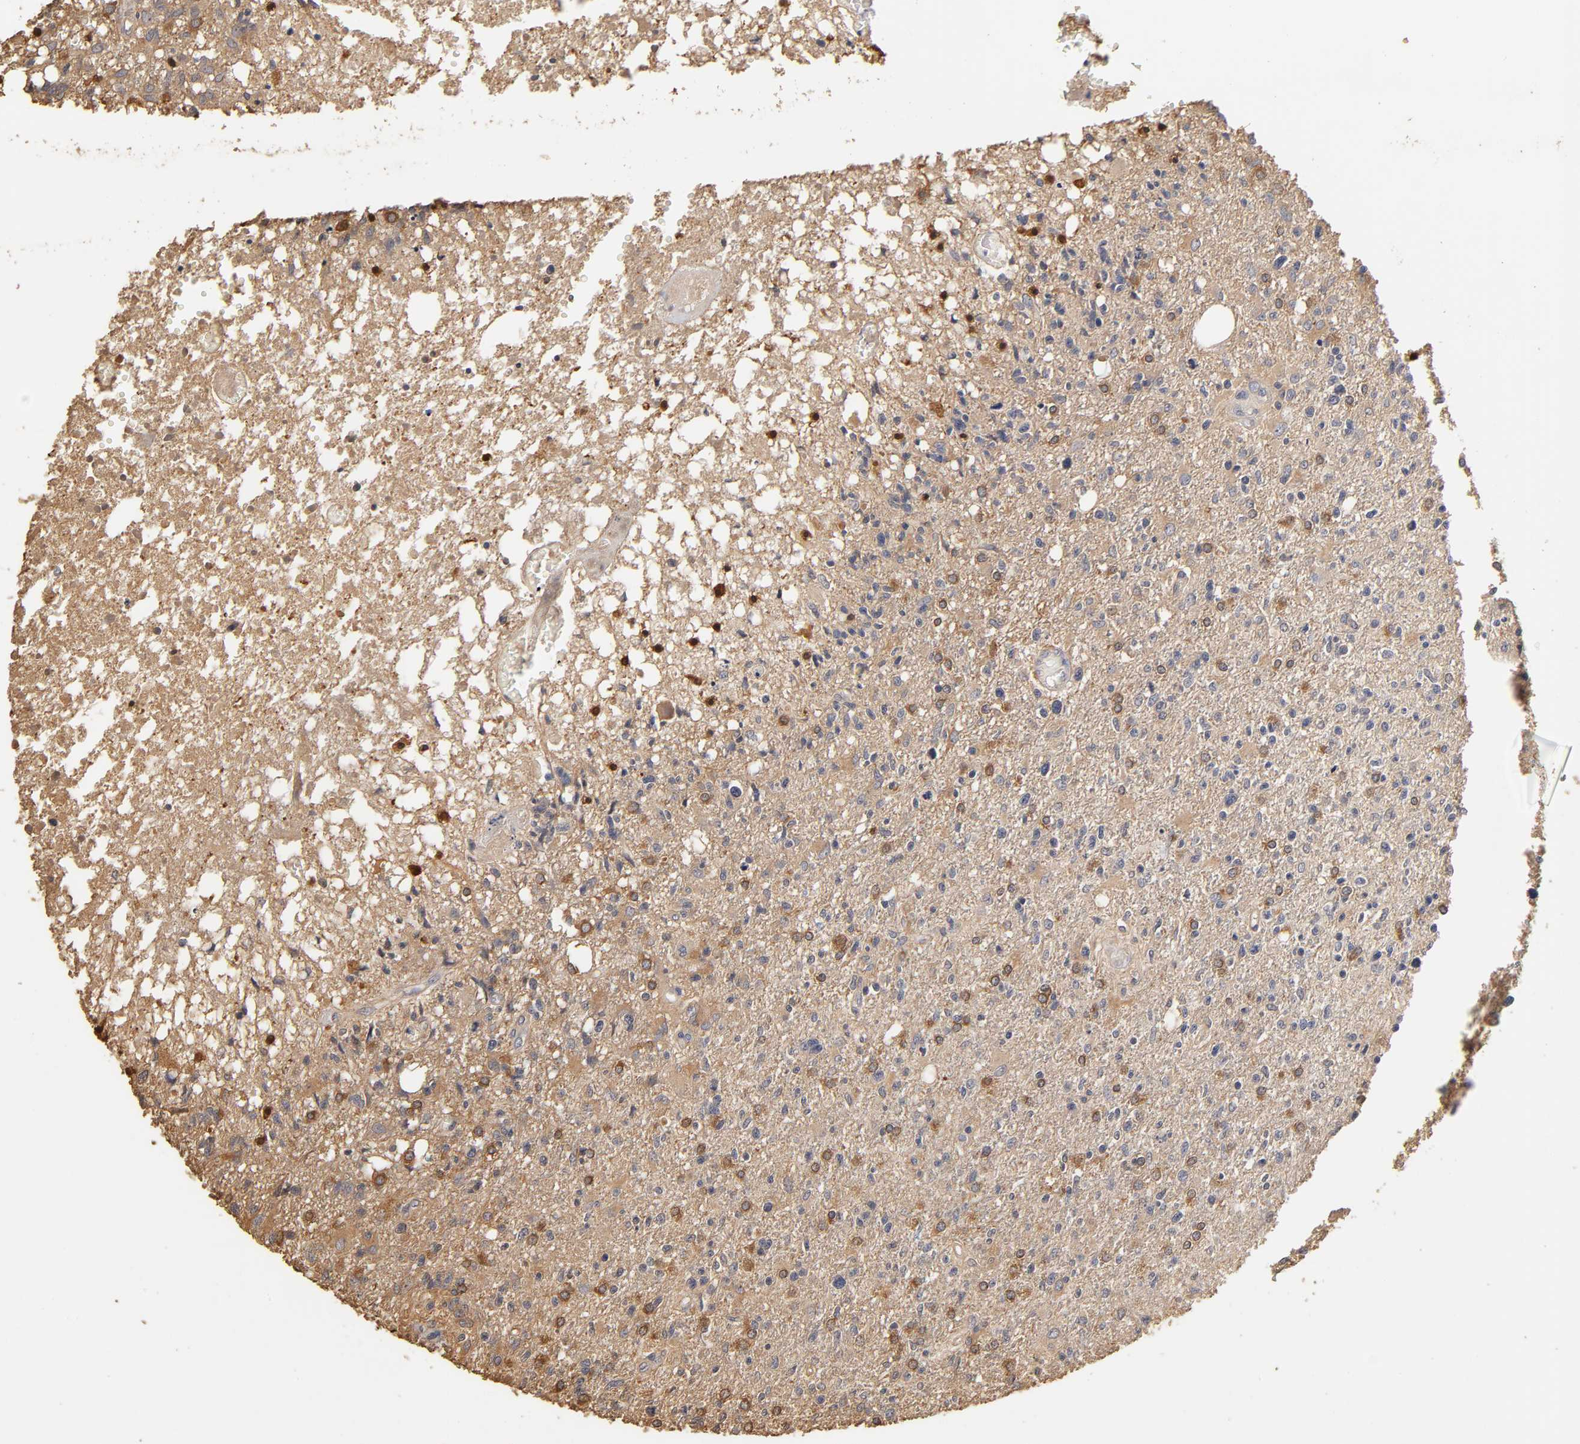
{"staining": {"intensity": "moderate", "quantity": ">75%", "location": "cytoplasmic/membranous"}, "tissue": "glioma", "cell_type": "Tumor cells", "image_type": "cancer", "snomed": [{"axis": "morphology", "description": "Glioma, malignant, High grade"}, {"axis": "topography", "description": "Cerebral cortex"}], "caption": "Glioma tissue reveals moderate cytoplasmic/membranous expression in approximately >75% of tumor cells", "gene": "VSIG4", "patient": {"sex": "male", "age": 76}}